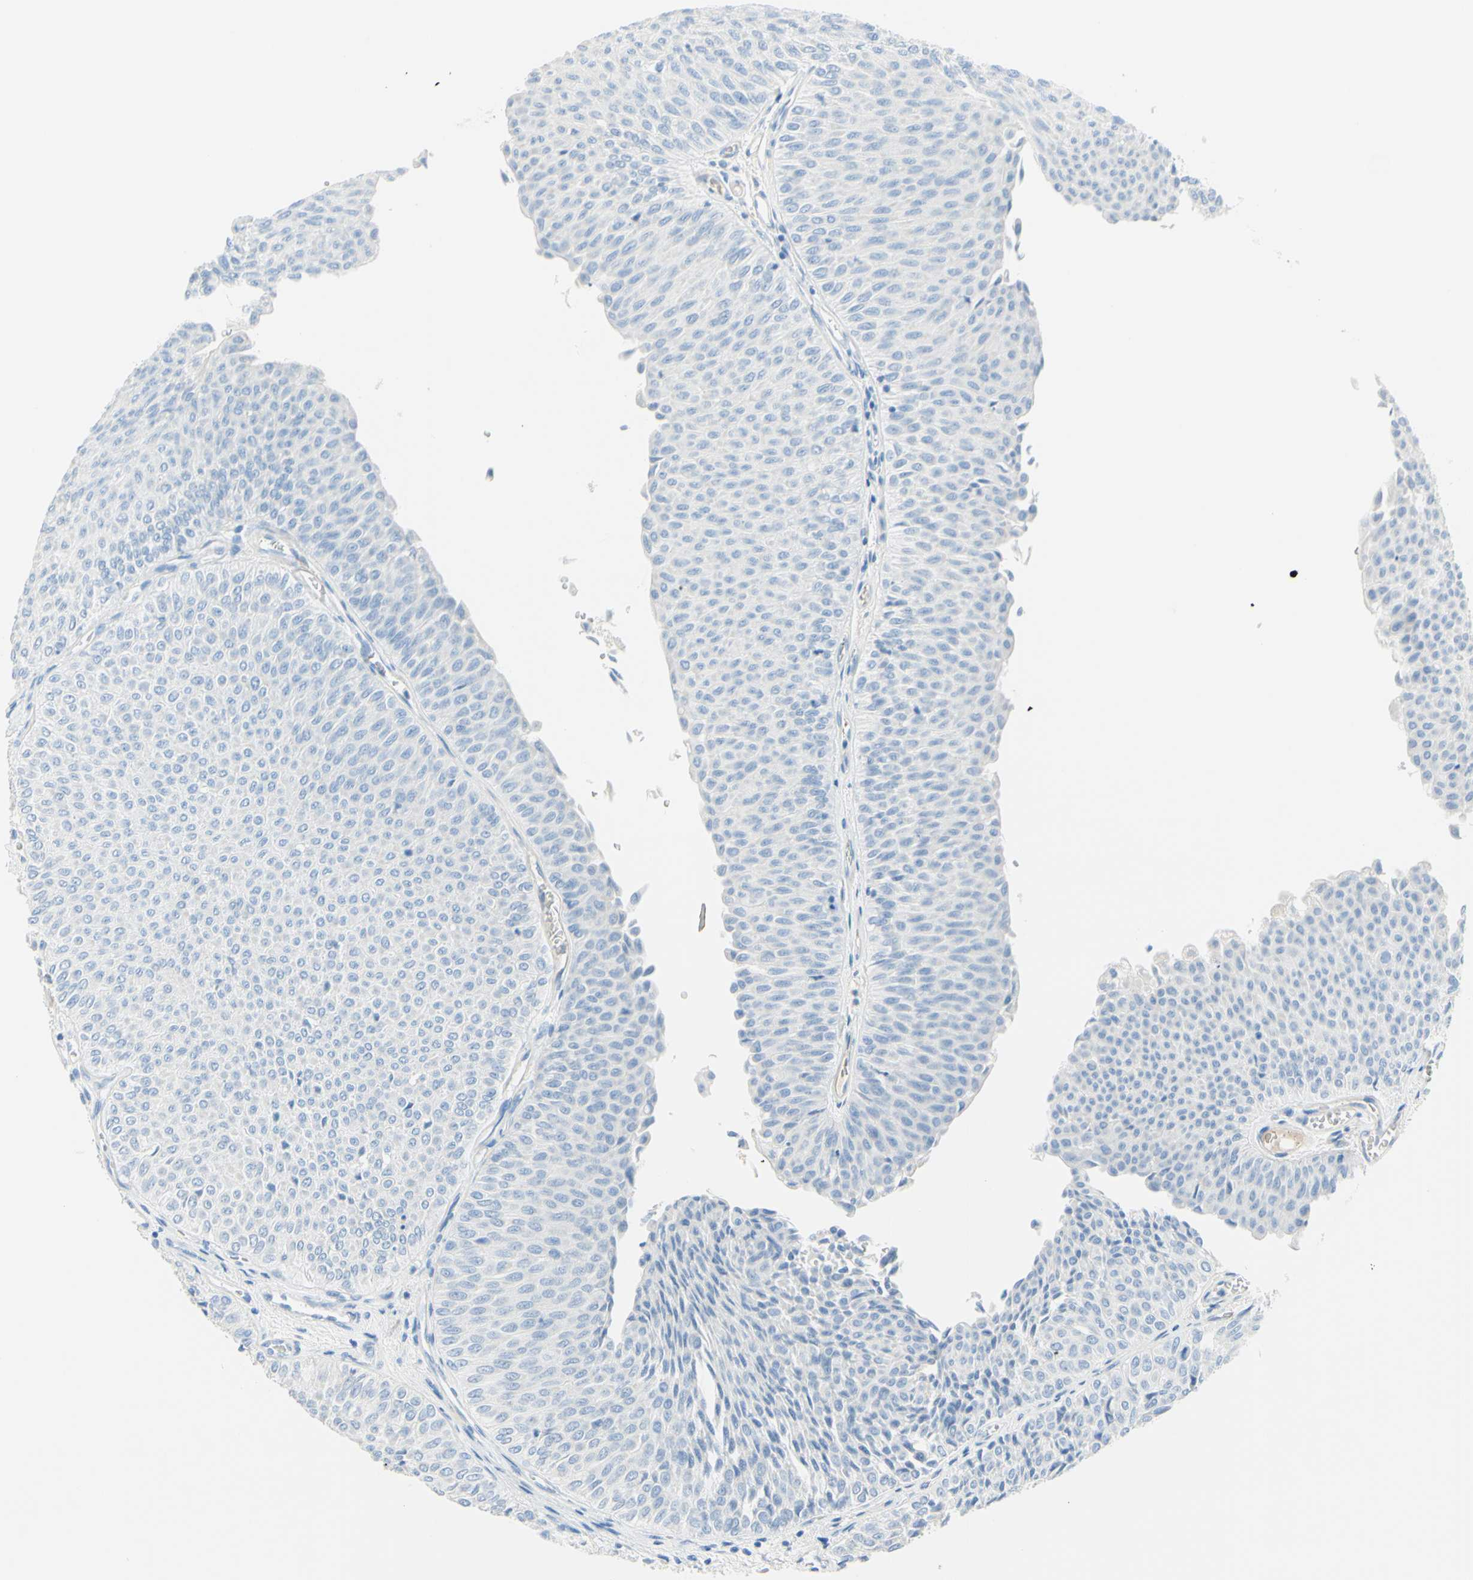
{"staining": {"intensity": "negative", "quantity": "none", "location": "none"}, "tissue": "urothelial cancer", "cell_type": "Tumor cells", "image_type": "cancer", "snomed": [{"axis": "morphology", "description": "Urothelial carcinoma, Low grade"}, {"axis": "topography", "description": "Urinary bladder"}], "caption": "This is an immunohistochemistry photomicrograph of urothelial cancer. There is no staining in tumor cells.", "gene": "IL6ST", "patient": {"sex": "male", "age": 78}}